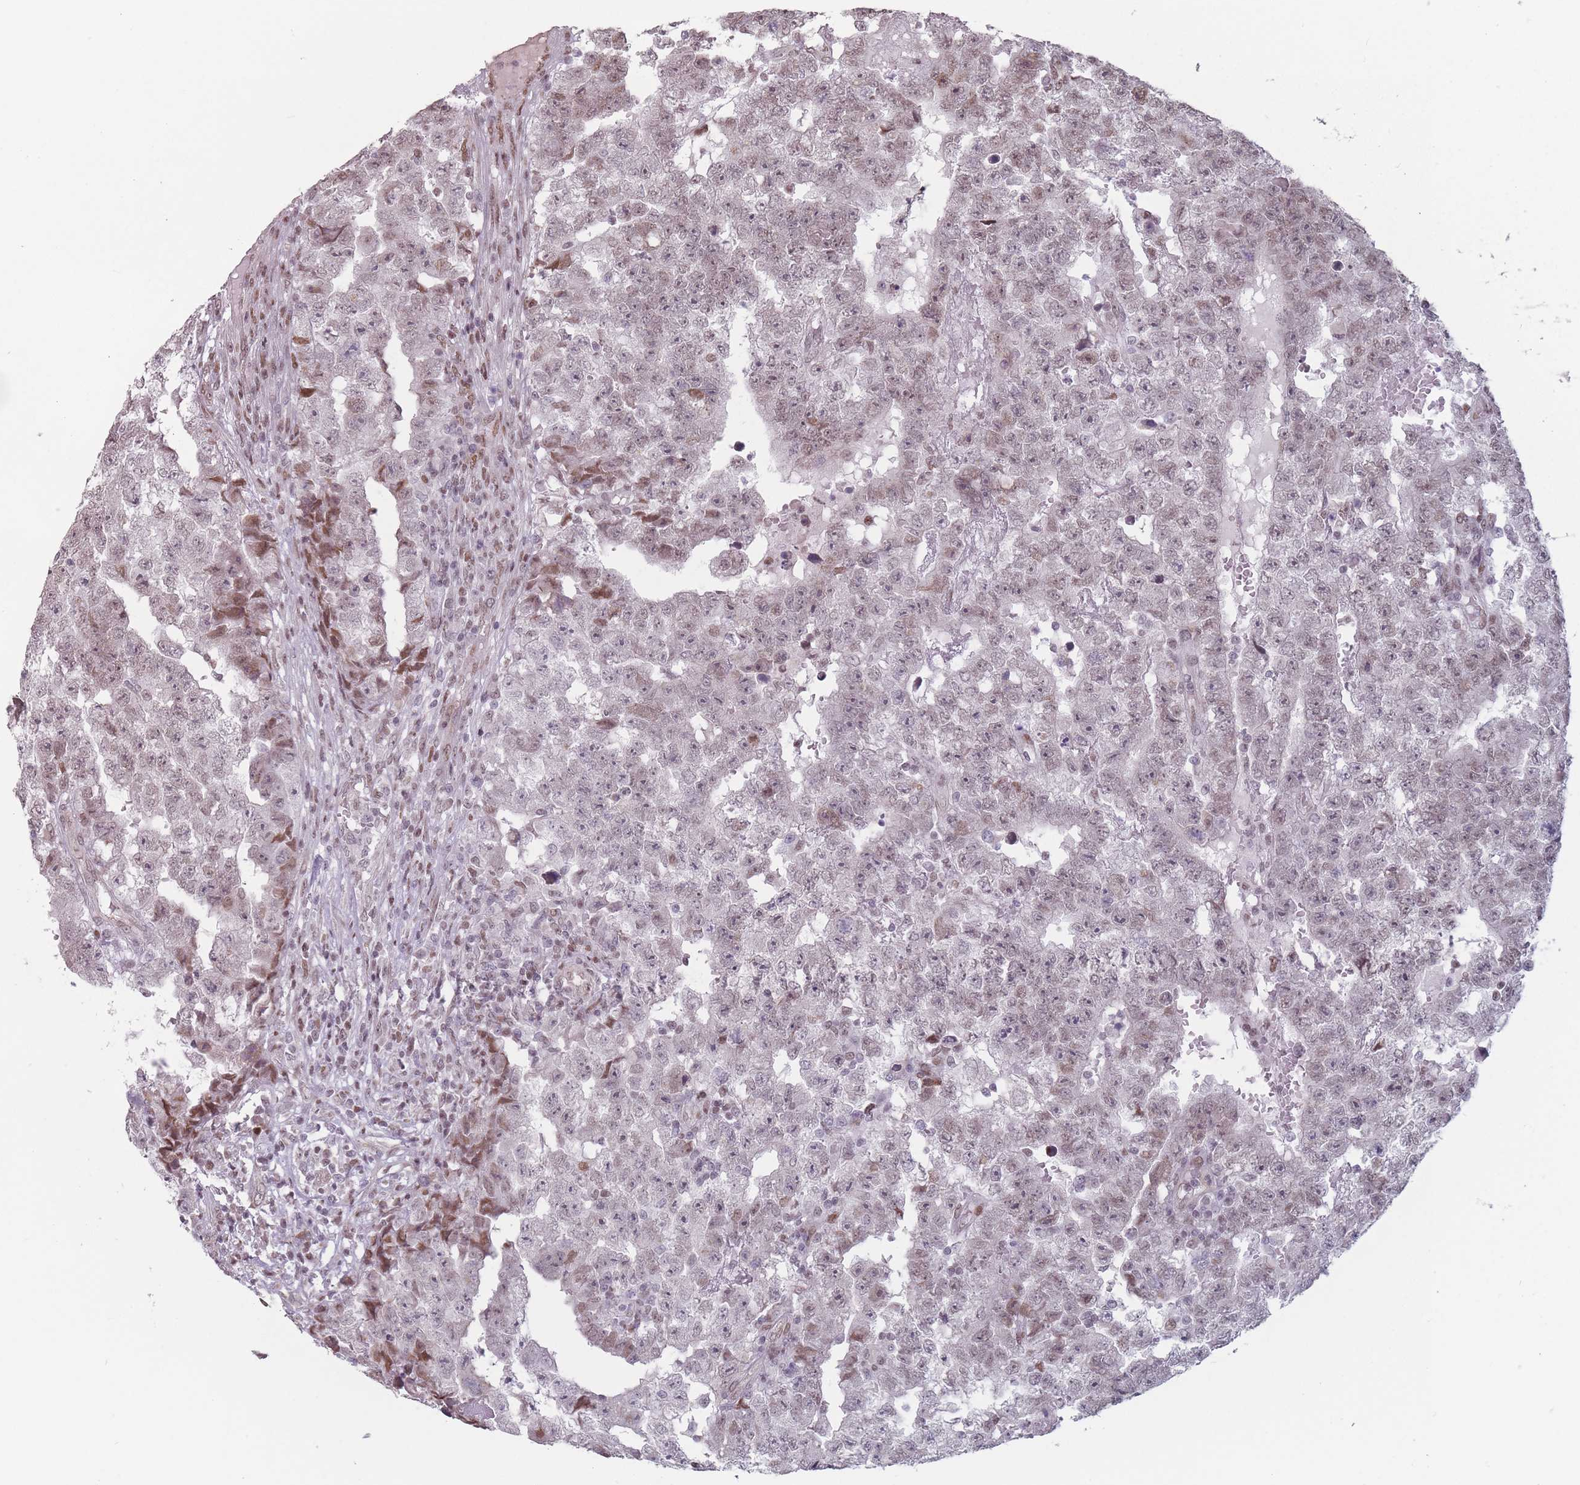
{"staining": {"intensity": "weak", "quantity": "25%-75%", "location": "nuclear"}, "tissue": "testis cancer", "cell_type": "Tumor cells", "image_type": "cancer", "snomed": [{"axis": "morphology", "description": "Carcinoma, Embryonal, NOS"}, {"axis": "topography", "description": "Testis"}], "caption": "Immunohistochemistry (IHC) histopathology image of testis cancer stained for a protein (brown), which demonstrates low levels of weak nuclear expression in about 25%-75% of tumor cells.", "gene": "SH3BGRL2", "patient": {"sex": "male", "age": 25}}